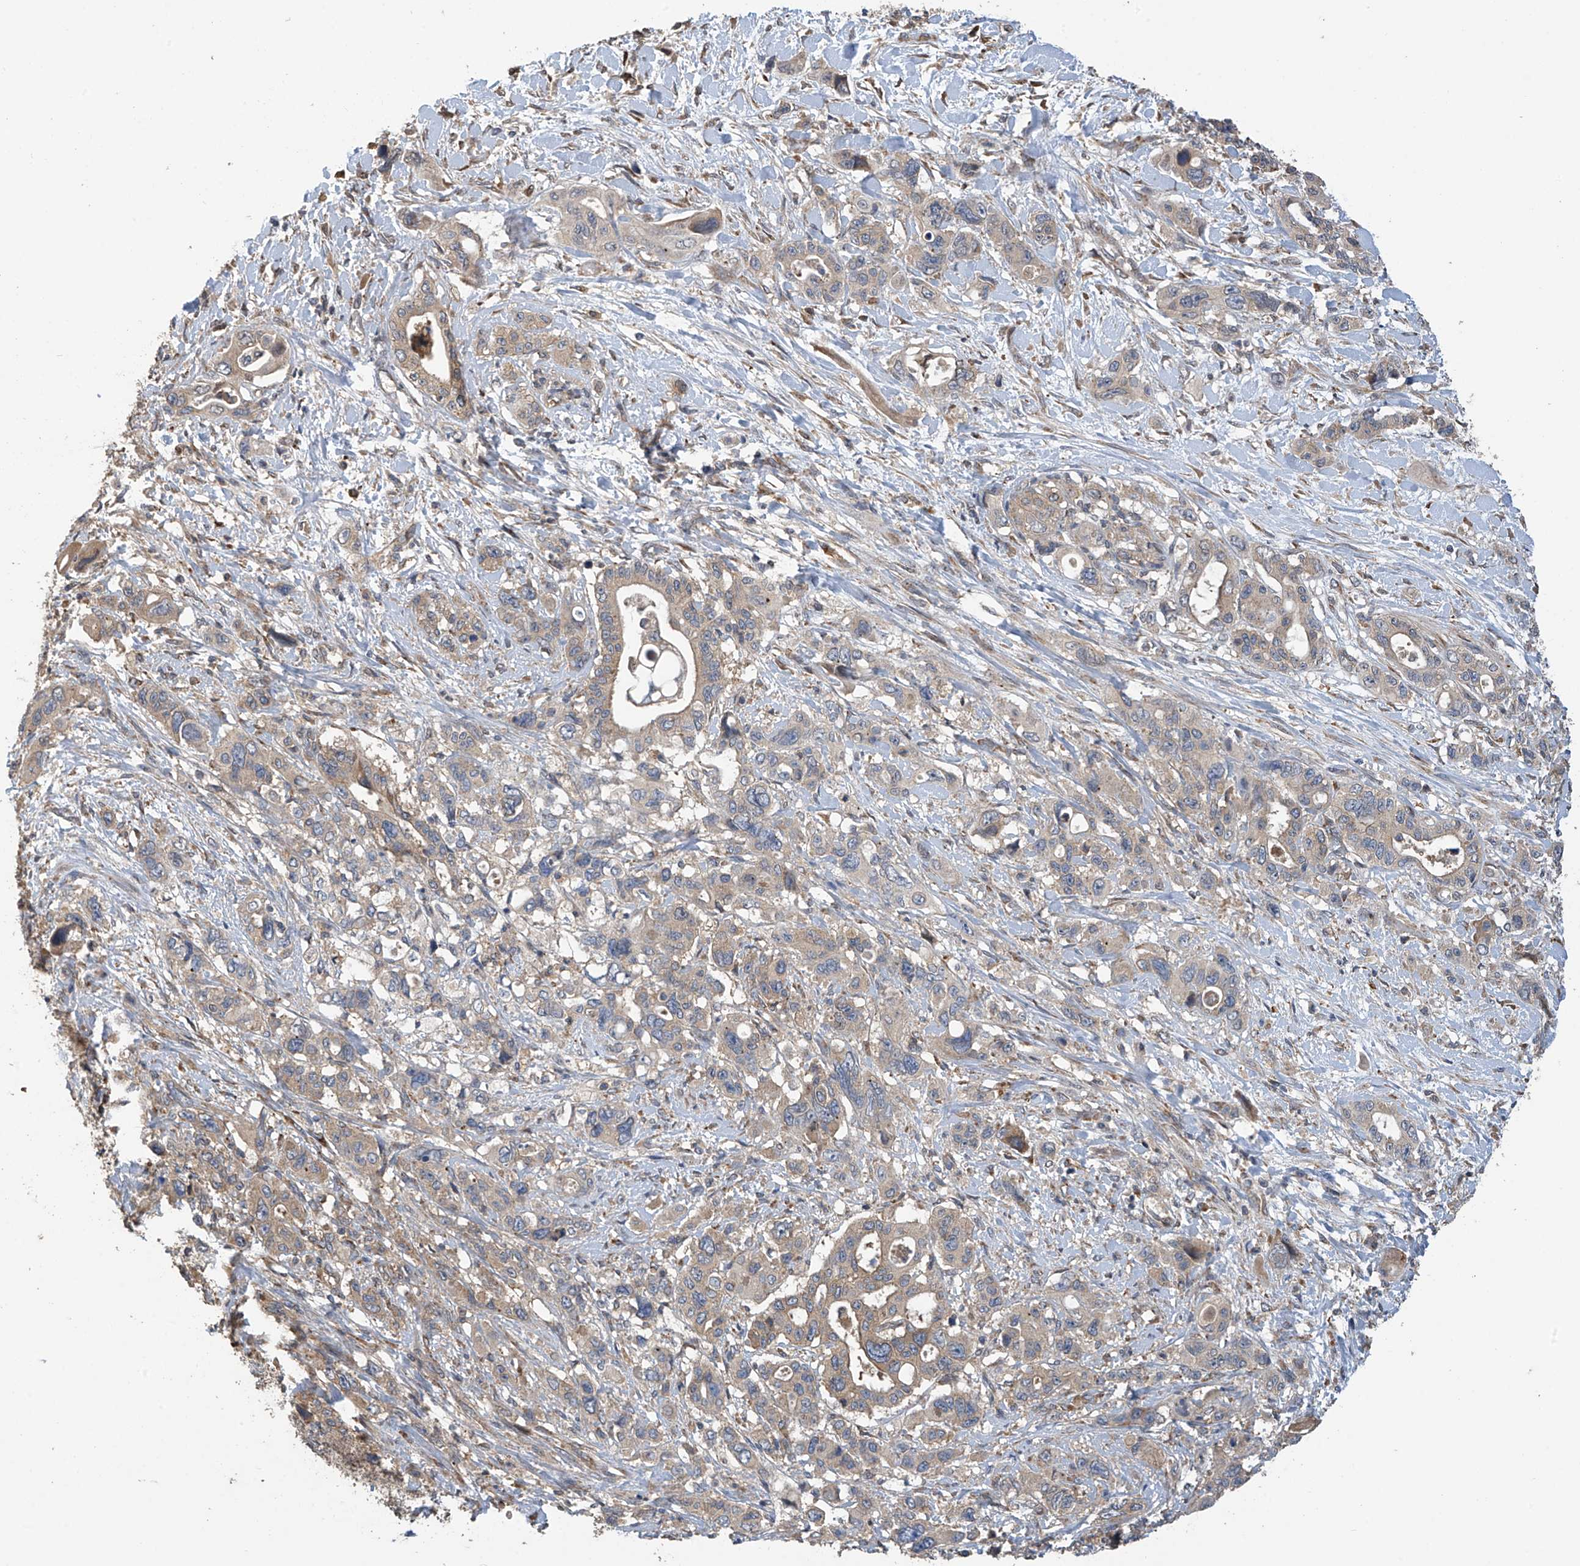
{"staining": {"intensity": "weak", "quantity": ">75%", "location": "cytoplasmic/membranous"}, "tissue": "pancreatic cancer", "cell_type": "Tumor cells", "image_type": "cancer", "snomed": [{"axis": "morphology", "description": "Adenocarcinoma, NOS"}, {"axis": "topography", "description": "Pancreas"}], "caption": "The immunohistochemical stain labels weak cytoplasmic/membranous positivity in tumor cells of adenocarcinoma (pancreatic) tissue. (brown staining indicates protein expression, while blue staining denotes nuclei).", "gene": "PHACTR4", "patient": {"sex": "male", "age": 46}}